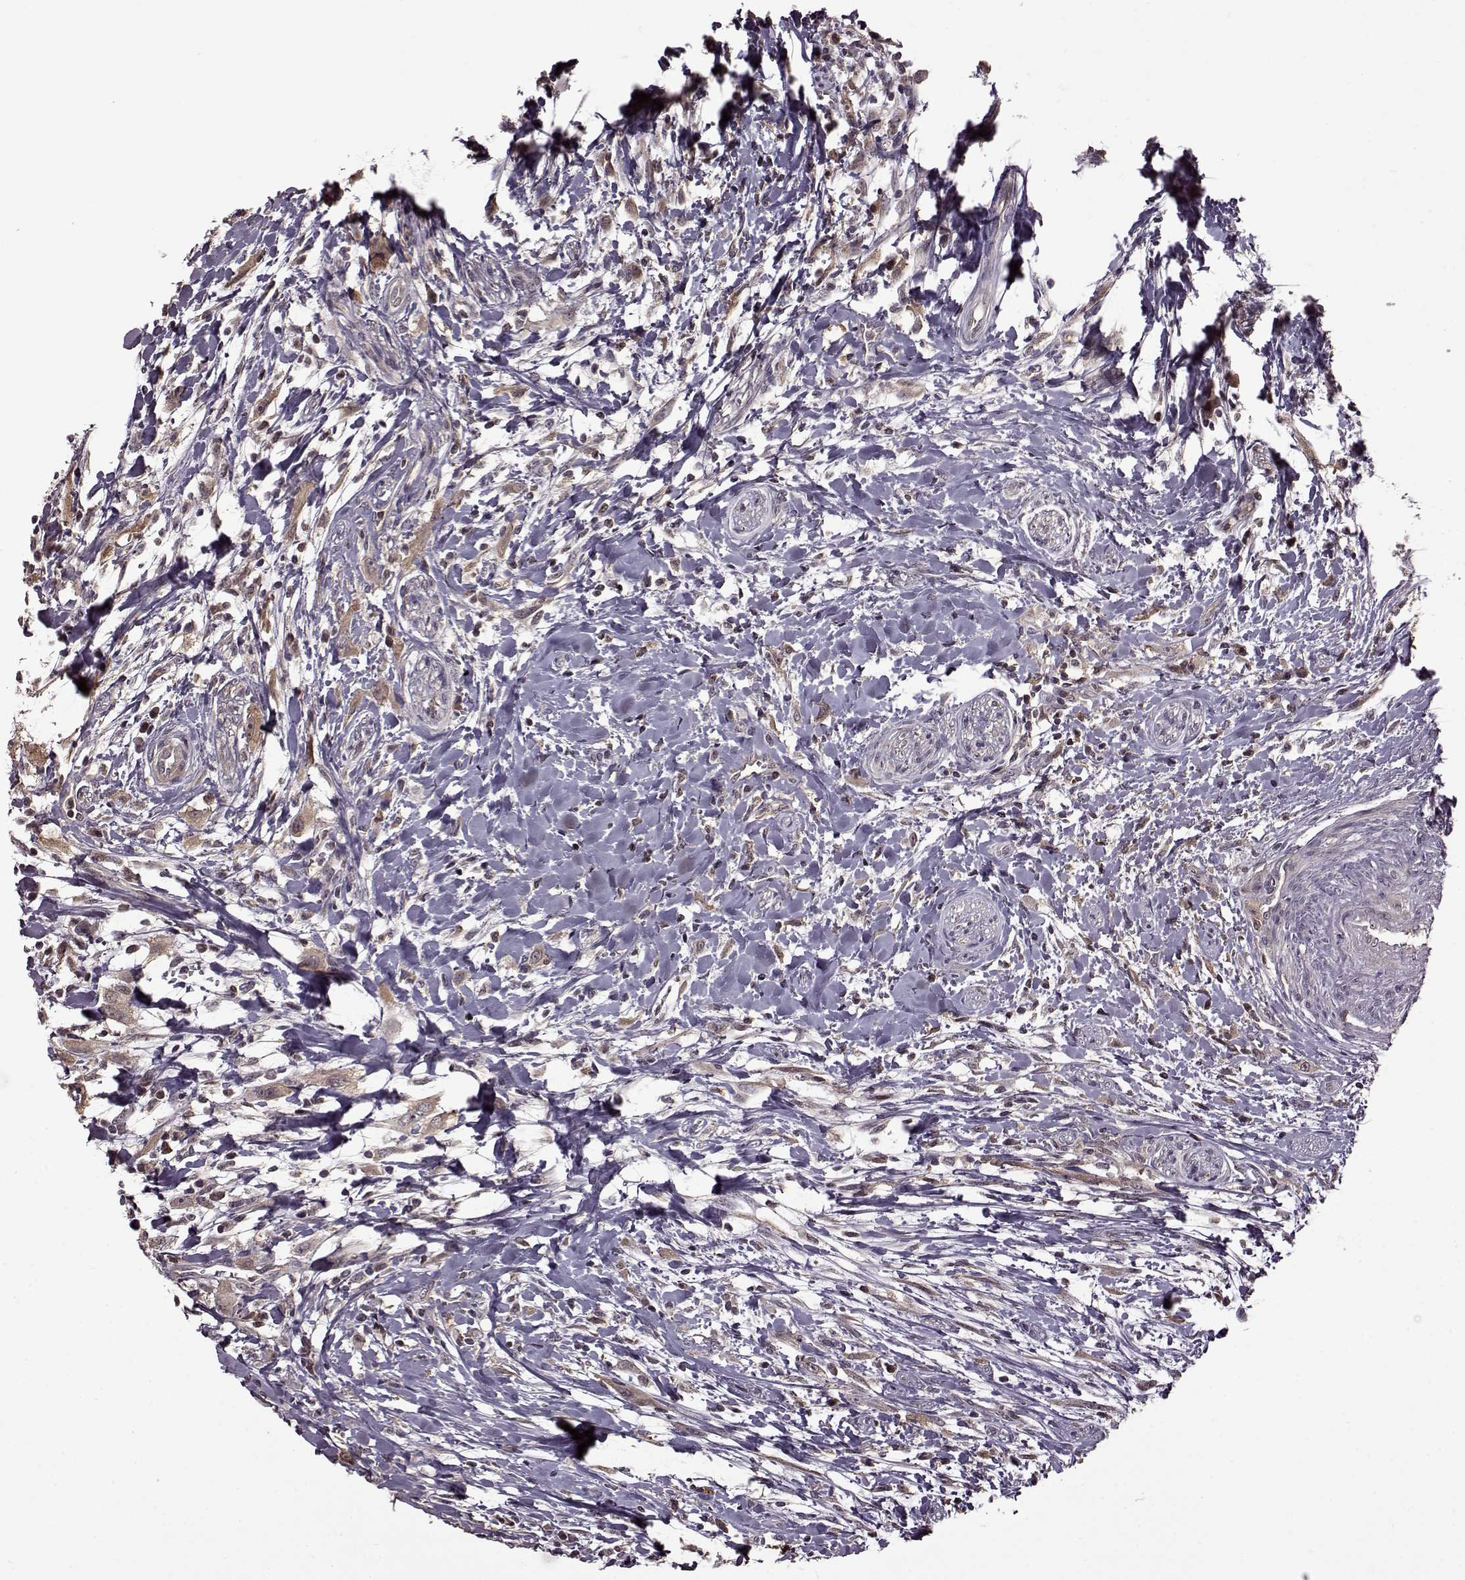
{"staining": {"intensity": "weak", "quantity": ">75%", "location": "cytoplasmic/membranous"}, "tissue": "head and neck cancer", "cell_type": "Tumor cells", "image_type": "cancer", "snomed": [{"axis": "morphology", "description": "Squamous cell carcinoma, NOS"}, {"axis": "morphology", "description": "Squamous cell carcinoma, metastatic, NOS"}, {"axis": "topography", "description": "Oral tissue"}, {"axis": "topography", "description": "Head-Neck"}], "caption": "This histopathology image displays immunohistochemistry (IHC) staining of head and neck cancer, with low weak cytoplasmic/membranous staining in approximately >75% of tumor cells.", "gene": "MAIP1", "patient": {"sex": "female", "age": 85}}